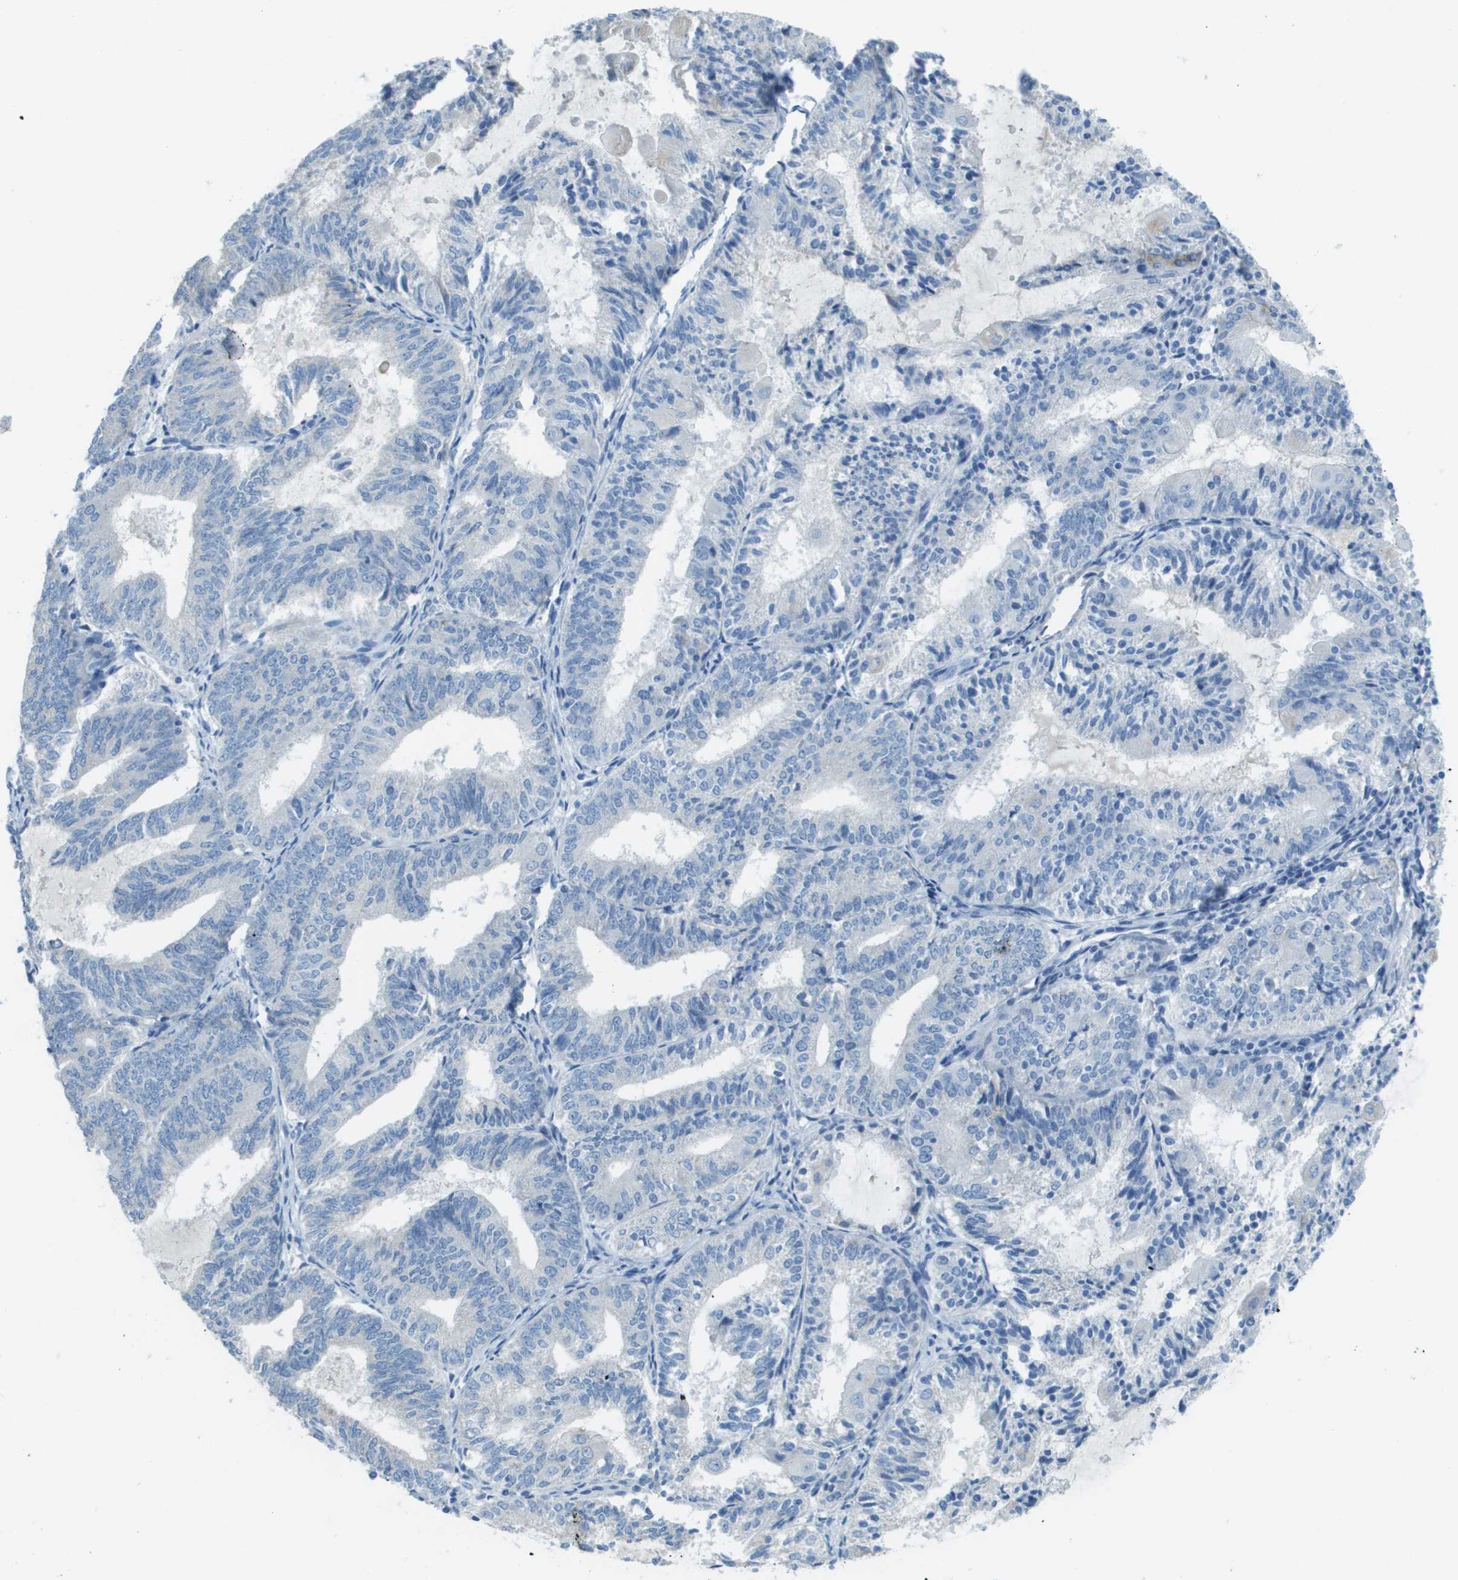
{"staining": {"intensity": "negative", "quantity": "none", "location": "none"}, "tissue": "endometrial cancer", "cell_type": "Tumor cells", "image_type": "cancer", "snomed": [{"axis": "morphology", "description": "Adenocarcinoma, NOS"}, {"axis": "topography", "description": "Endometrium"}], "caption": "DAB (3,3'-diaminobenzidine) immunohistochemical staining of human endometrial cancer (adenocarcinoma) shows no significant staining in tumor cells. (DAB immunohistochemistry (IHC) with hematoxylin counter stain).", "gene": "PTGDR2", "patient": {"sex": "female", "age": 81}}